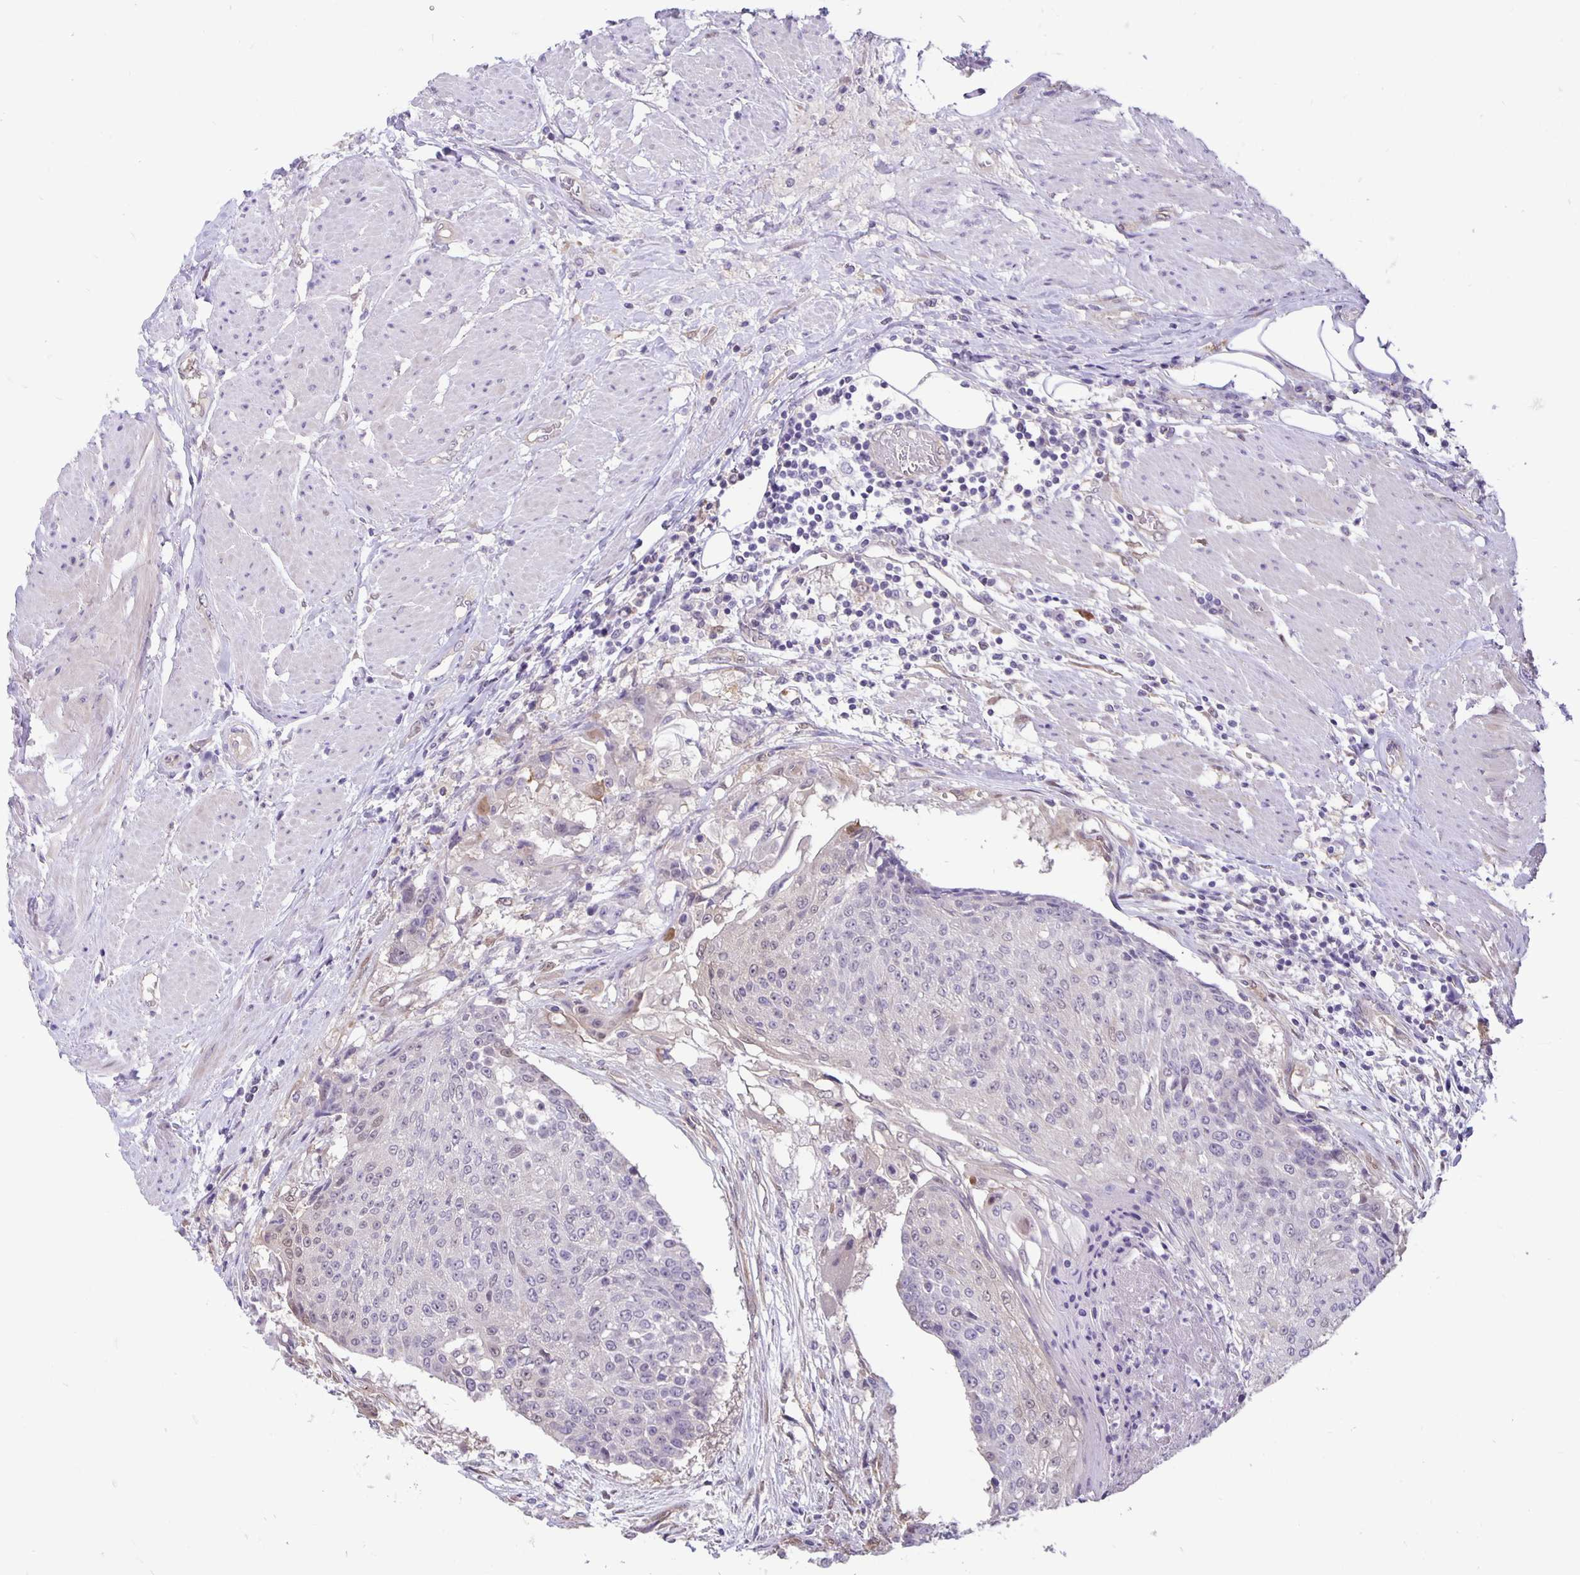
{"staining": {"intensity": "weak", "quantity": "<25%", "location": "cytoplasmic/membranous"}, "tissue": "urothelial cancer", "cell_type": "Tumor cells", "image_type": "cancer", "snomed": [{"axis": "morphology", "description": "Urothelial carcinoma, High grade"}, {"axis": "topography", "description": "Urinary bladder"}], "caption": "This micrograph is of urothelial cancer stained with immunohistochemistry to label a protein in brown with the nuclei are counter-stained blue. There is no expression in tumor cells.", "gene": "TAX1BP3", "patient": {"sex": "female", "age": 63}}